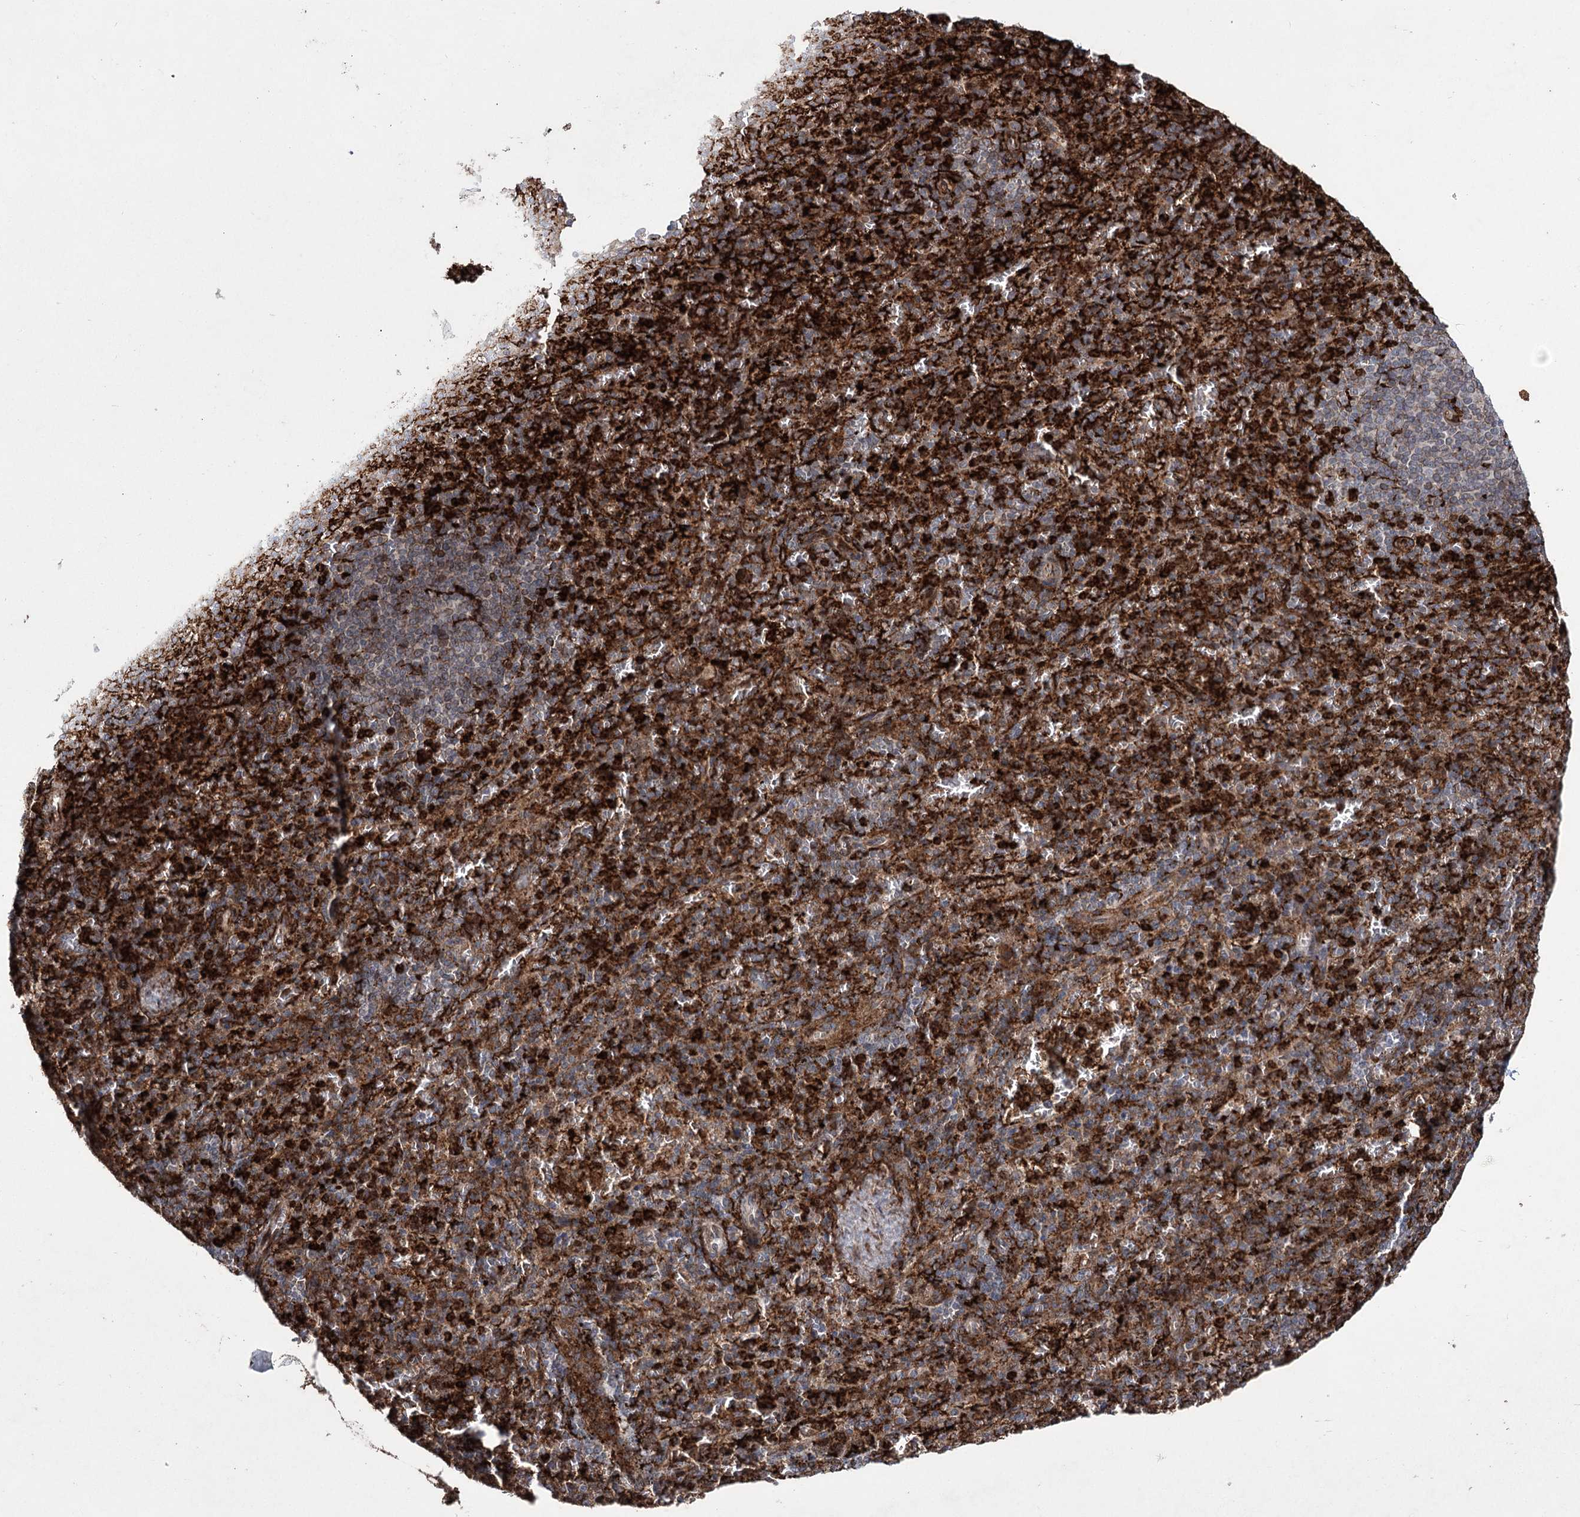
{"staining": {"intensity": "strong", "quantity": ">75%", "location": "cytoplasmic/membranous"}, "tissue": "spleen", "cell_type": "Cells in red pulp", "image_type": "normal", "snomed": [{"axis": "morphology", "description": "Normal tissue, NOS"}, {"axis": "topography", "description": "Spleen"}], "caption": "Immunohistochemistry image of unremarkable spleen stained for a protein (brown), which reveals high levels of strong cytoplasmic/membranous staining in approximately >75% of cells in red pulp.", "gene": "DCUN1D4", "patient": {"sex": "female", "age": 74}}